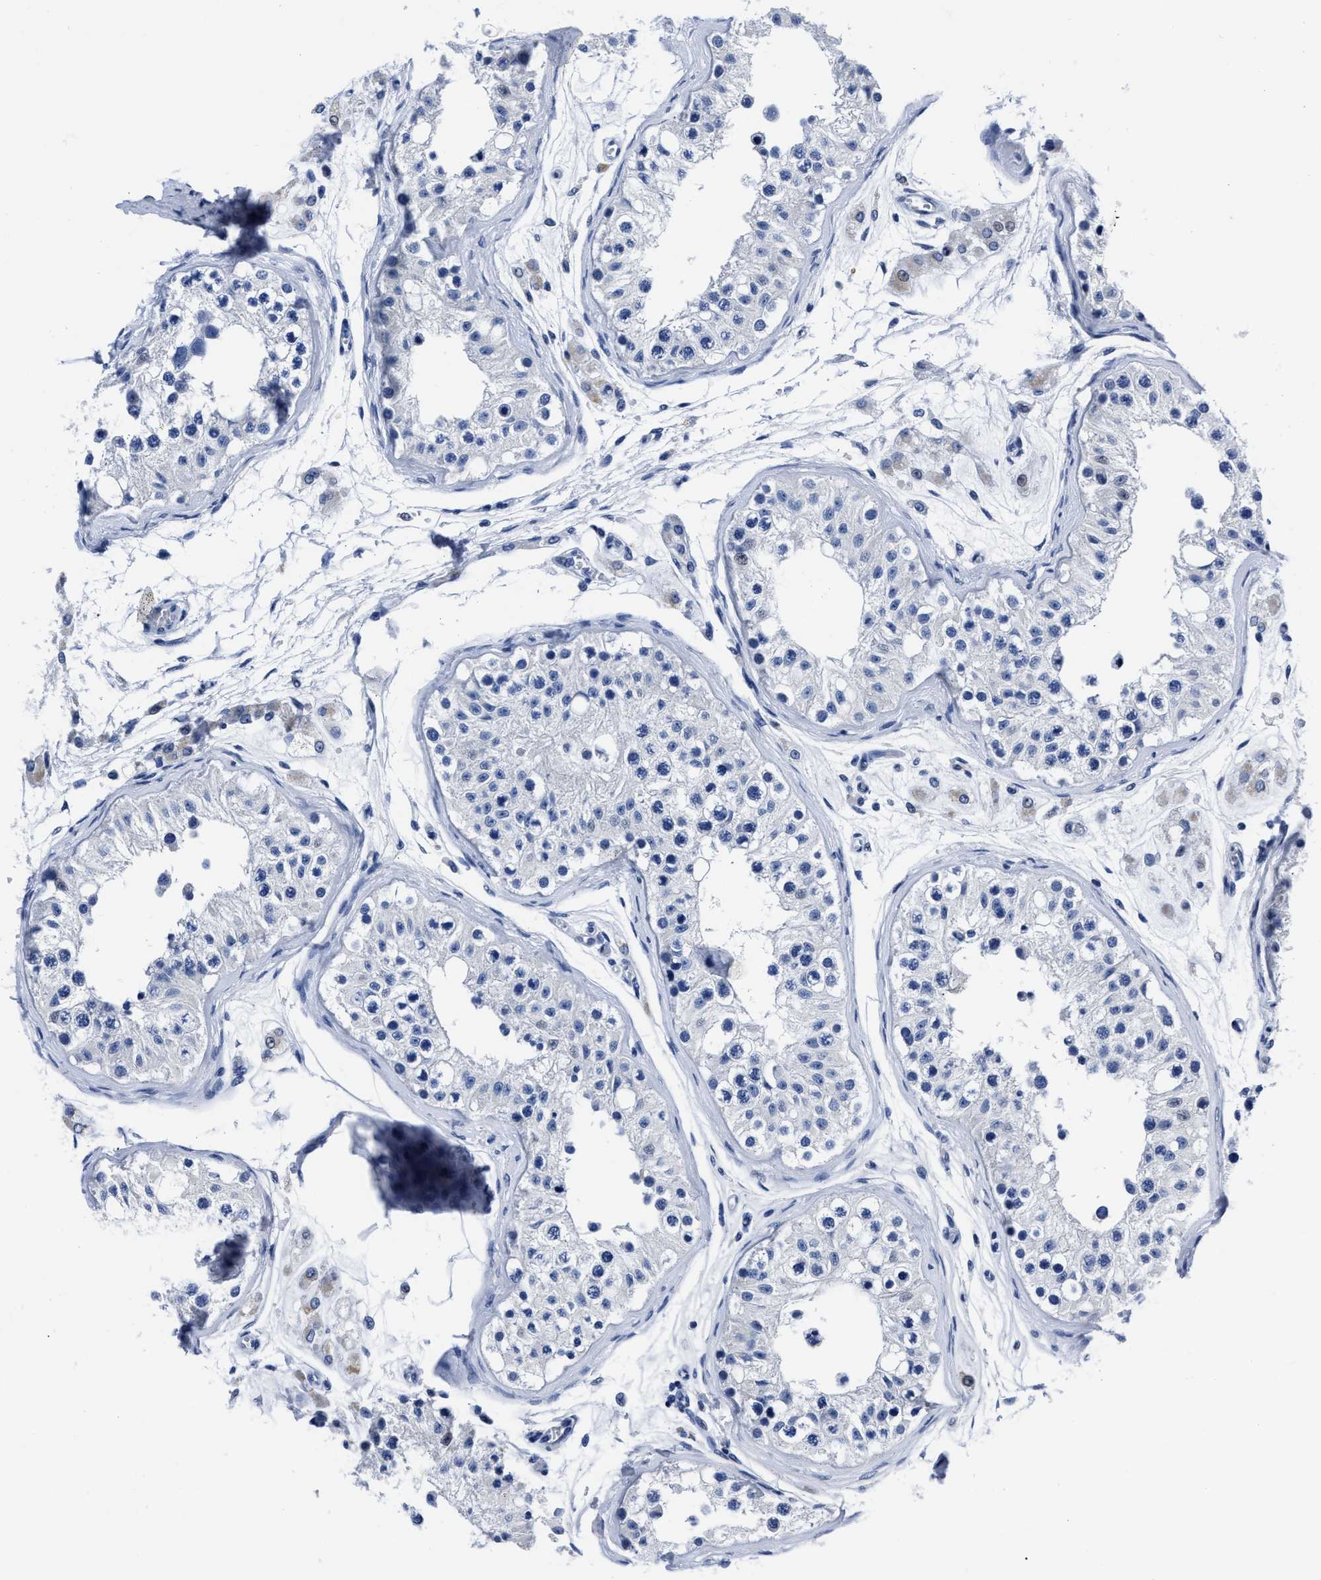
{"staining": {"intensity": "weak", "quantity": "<25%", "location": "cytoplasmic/membranous"}, "tissue": "testis", "cell_type": "Cells in seminiferous ducts", "image_type": "normal", "snomed": [{"axis": "morphology", "description": "Normal tissue, NOS"}, {"axis": "morphology", "description": "Adenocarcinoma, metastatic, NOS"}, {"axis": "topography", "description": "Testis"}], "caption": "Protein analysis of unremarkable testis demonstrates no significant positivity in cells in seminiferous ducts.", "gene": "MOV10L1", "patient": {"sex": "male", "age": 26}}